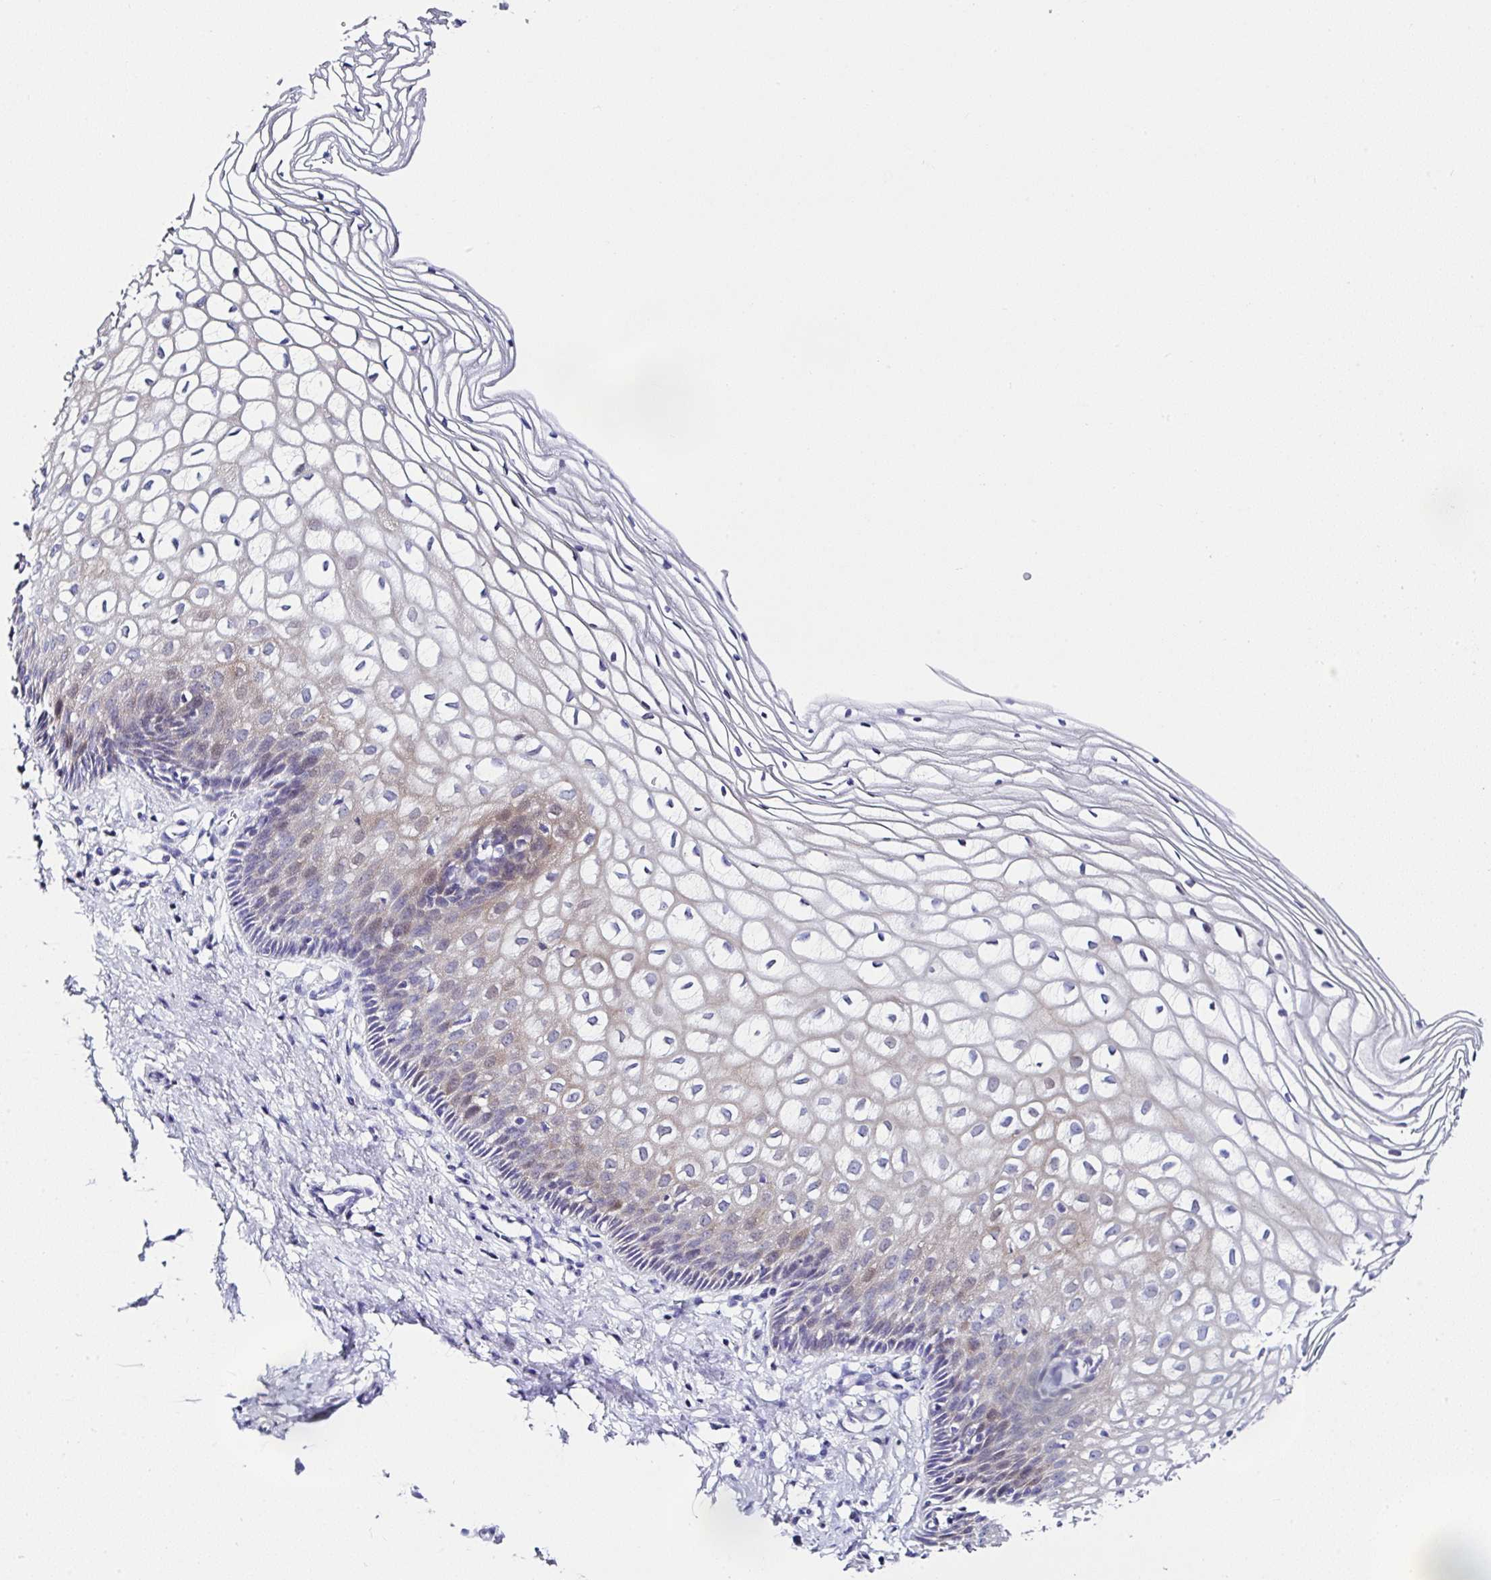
{"staining": {"intensity": "negative", "quantity": "none", "location": "none"}, "tissue": "cervix", "cell_type": "Glandular cells", "image_type": "normal", "snomed": [{"axis": "morphology", "description": "Normal tissue, NOS"}, {"axis": "topography", "description": "Cervix"}], "caption": "Human cervix stained for a protein using immunohistochemistry demonstrates no expression in glandular cells.", "gene": "UGT3A1", "patient": {"sex": "female", "age": 36}}